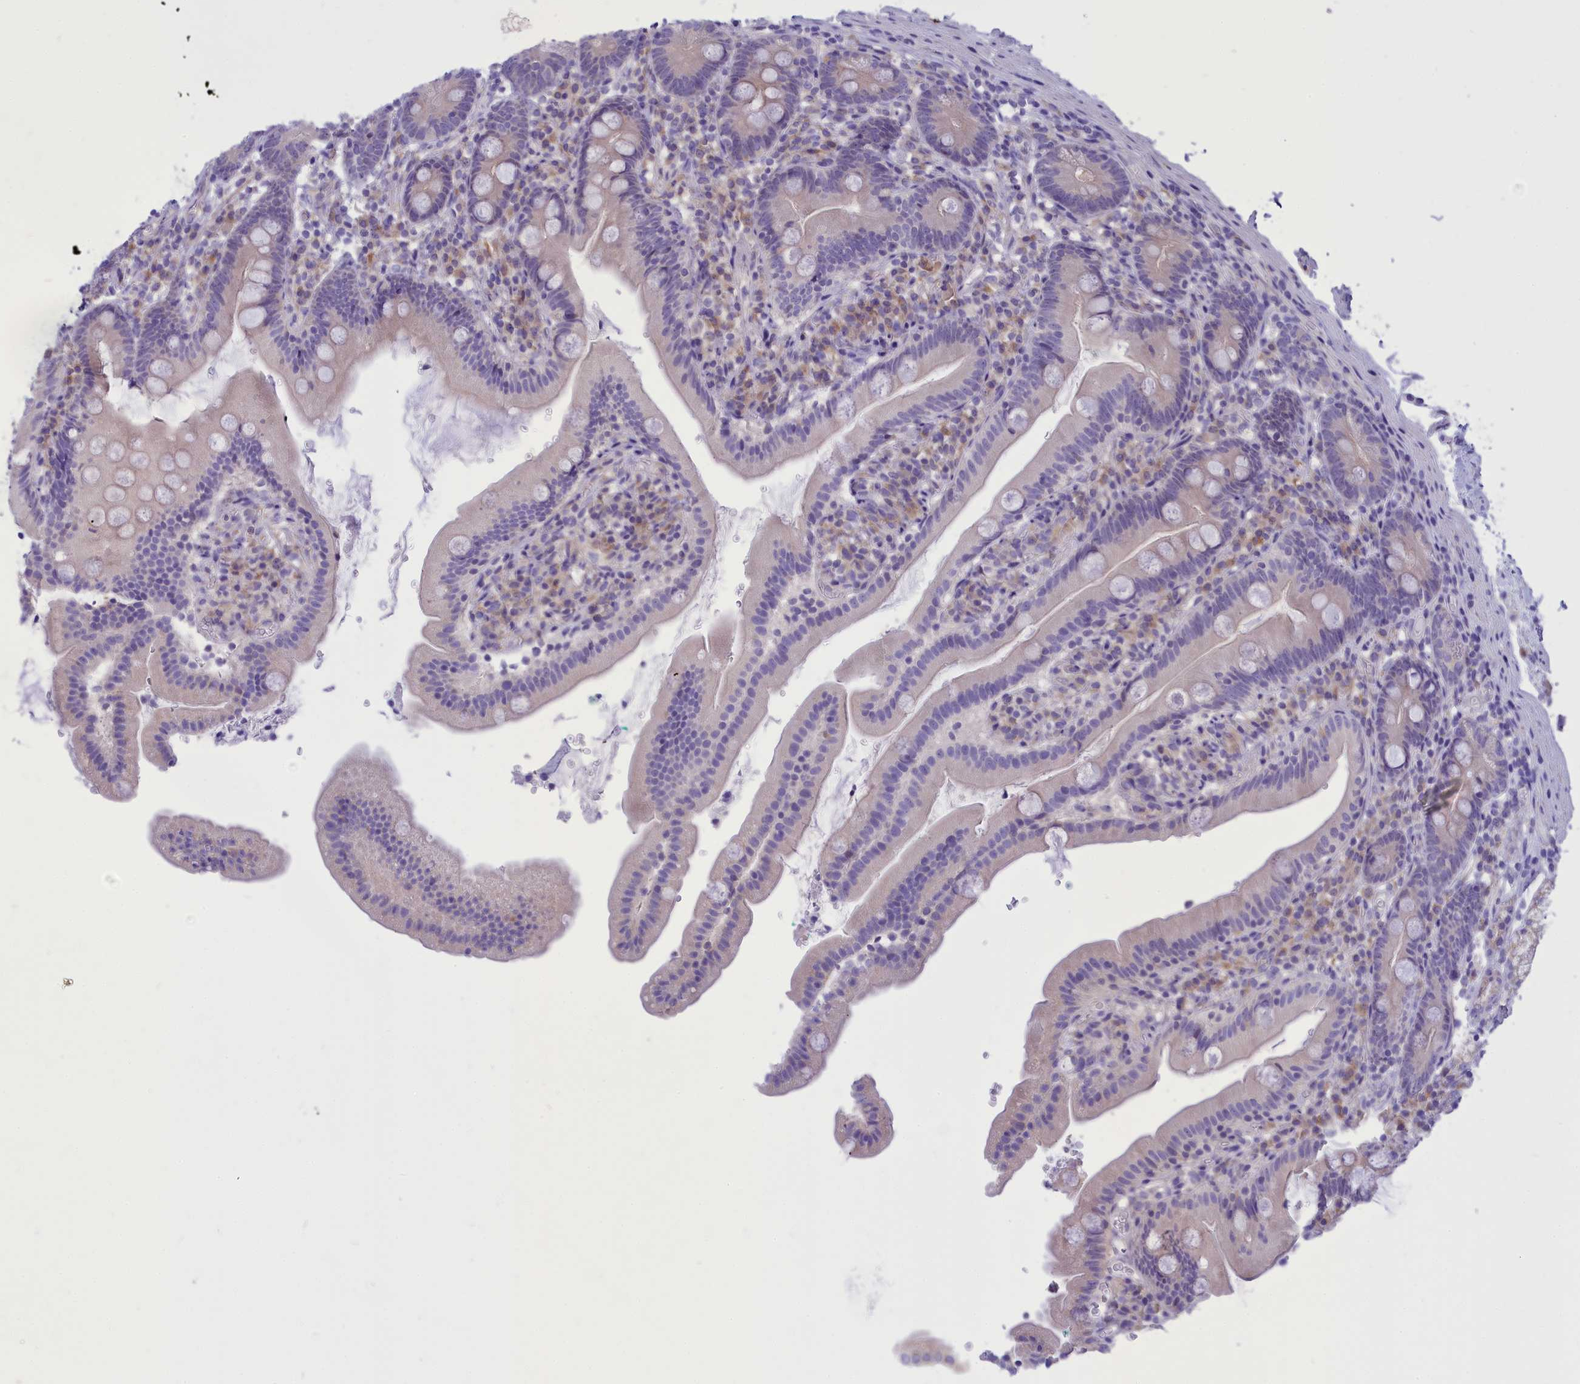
{"staining": {"intensity": "negative", "quantity": "none", "location": "none"}, "tissue": "duodenum", "cell_type": "Glandular cells", "image_type": "normal", "snomed": [{"axis": "morphology", "description": "Normal tissue, NOS"}, {"axis": "topography", "description": "Duodenum"}], "caption": "This is an immunohistochemistry micrograph of normal human duodenum. There is no staining in glandular cells.", "gene": "DCAF16", "patient": {"sex": "female", "age": 67}}